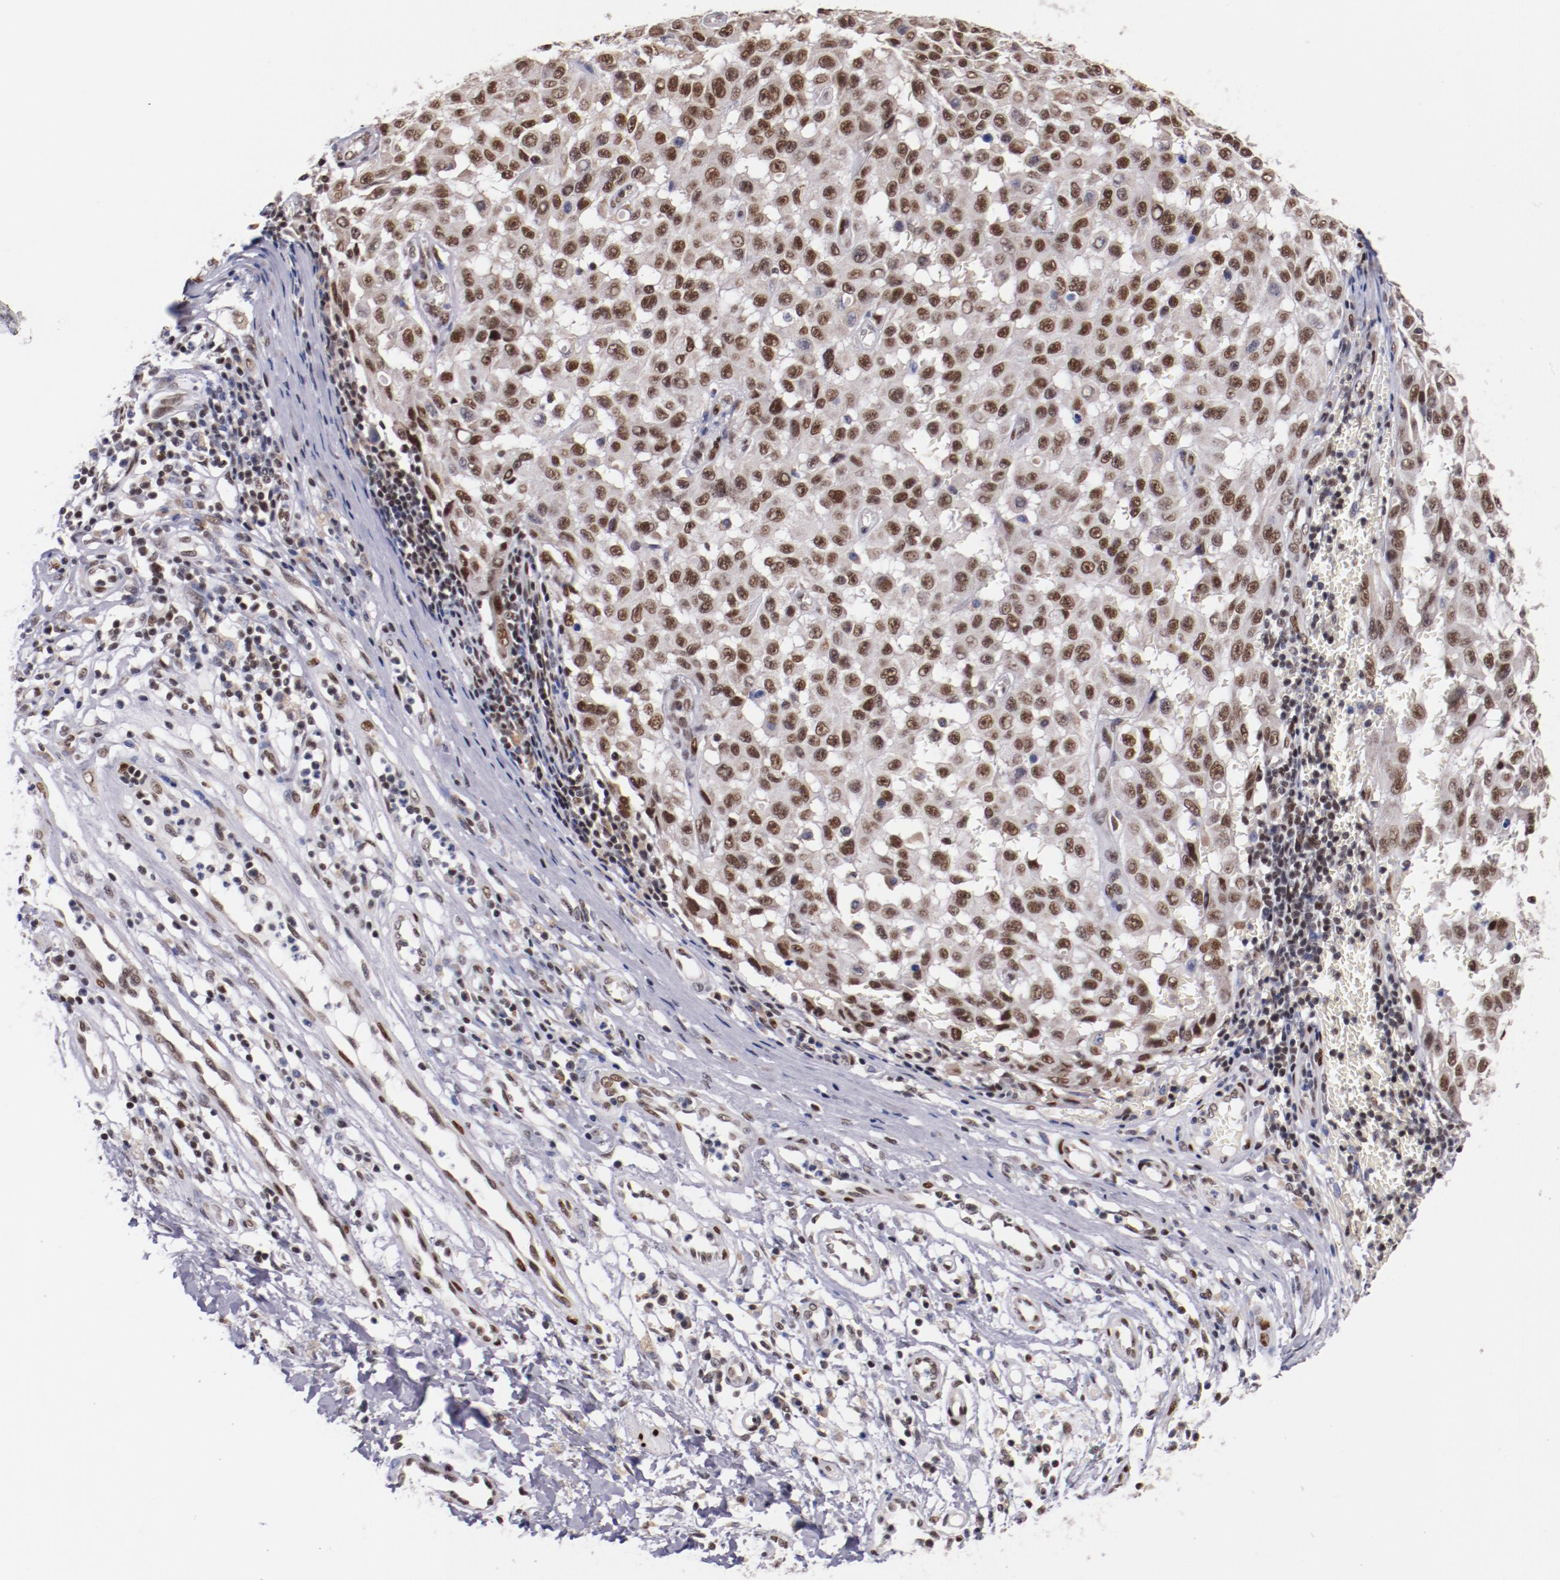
{"staining": {"intensity": "moderate", "quantity": ">75%", "location": "nuclear"}, "tissue": "melanoma", "cell_type": "Tumor cells", "image_type": "cancer", "snomed": [{"axis": "morphology", "description": "Malignant melanoma, NOS"}, {"axis": "topography", "description": "Skin"}], "caption": "Protein expression analysis of malignant melanoma shows moderate nuclear expression in approximately >75% of tumor cells. (IHC, brightfield microscopy, high magnification).", "gene": "SRF", "patient": {"sex": "male", "age": 30}}